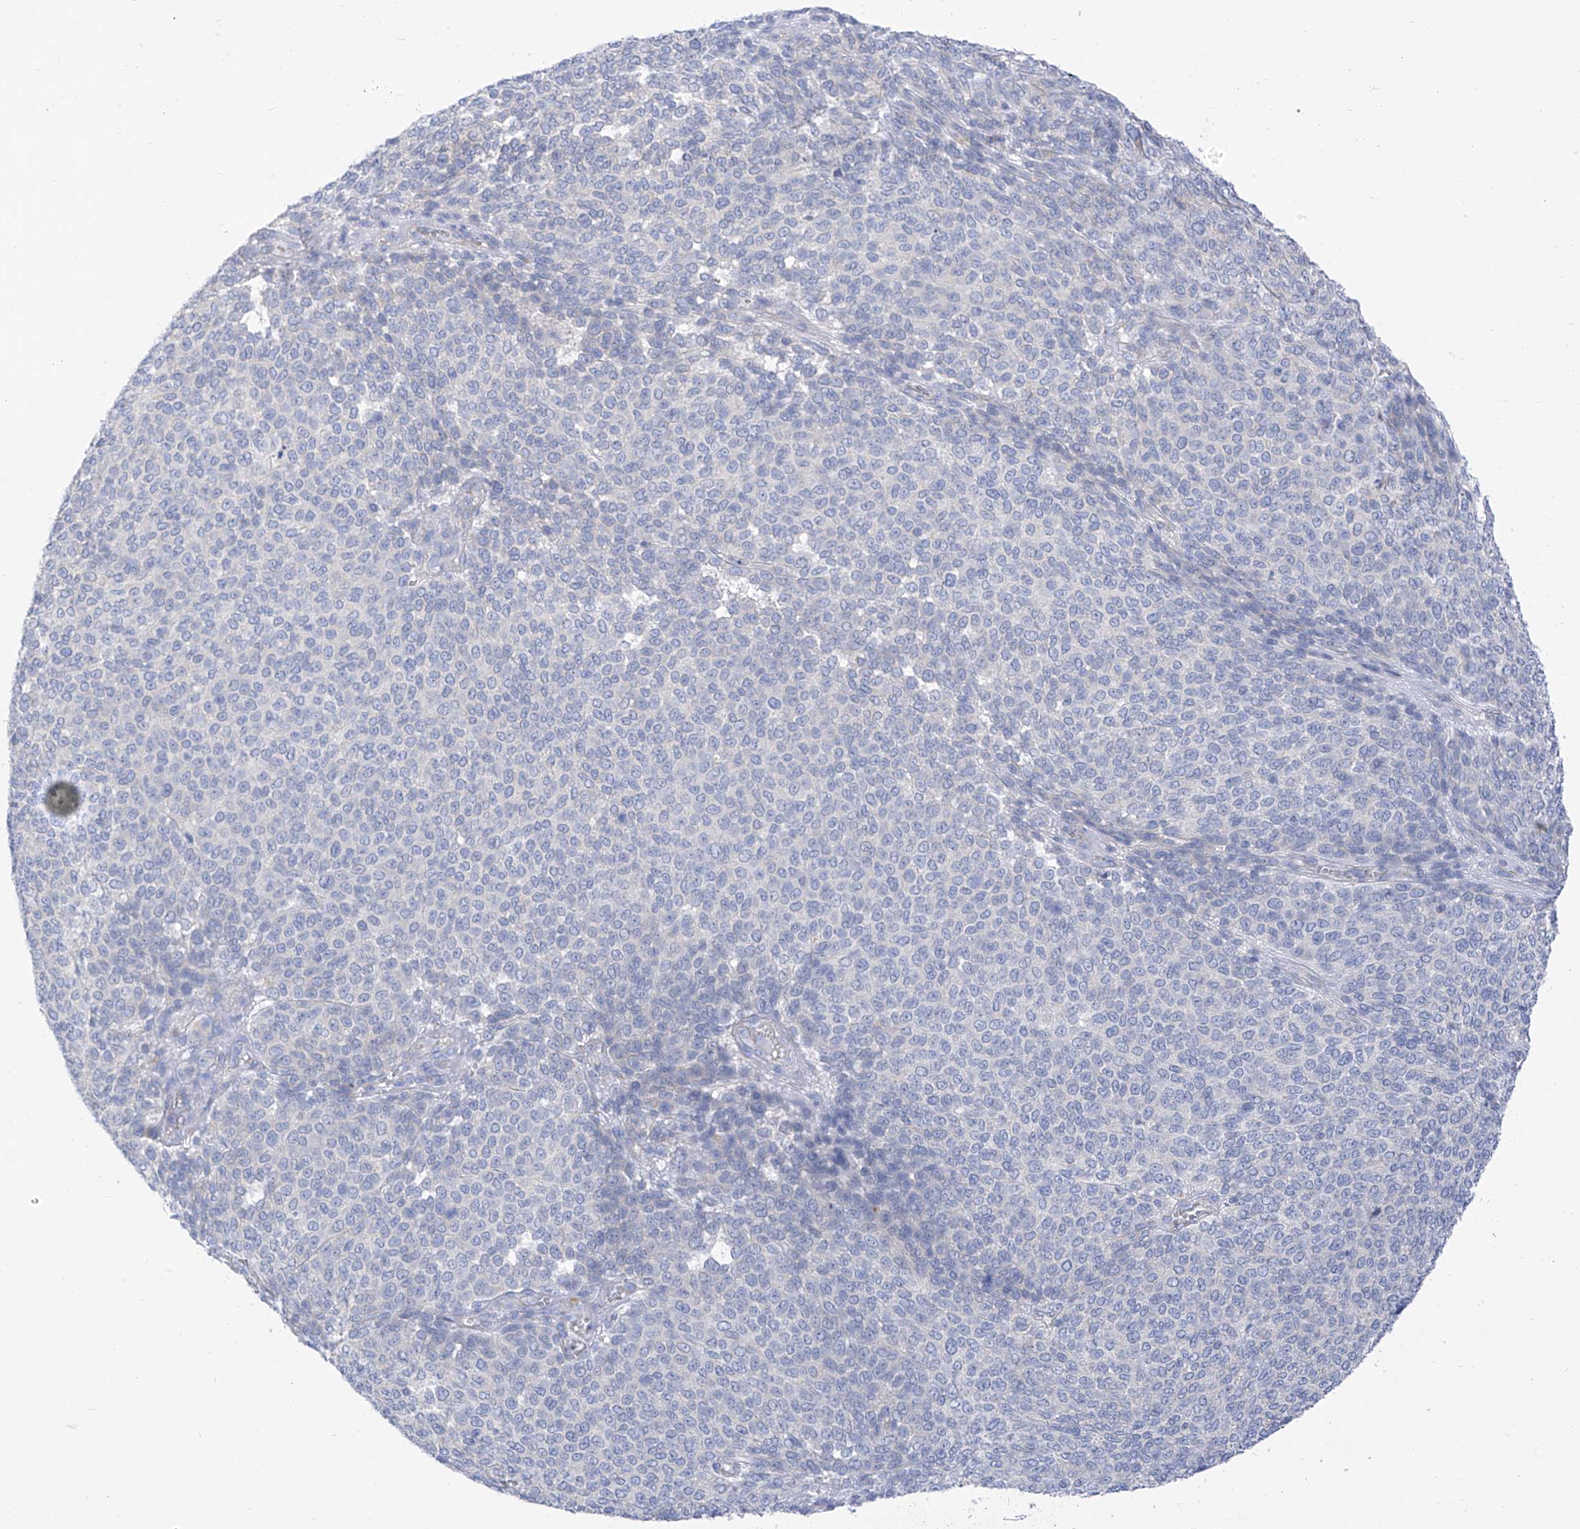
{"staining": {"intensity": "negative", "quantity": "none", "location": "none"}, "tissue": "melanoma", "cell_type": "Tumor cells", "image_type": "cancer", "snomed": [{"axis": "morphology", "description": "Malignant melanoma, NOS"}, {"axis": "topography", "description": "Skin"}], "caption": "The histopathology image shows no significant positivity in tumor cells of malignant melanoma.", "gene": "ITGA9", "patient": {"sex": "male", "age": 49}}